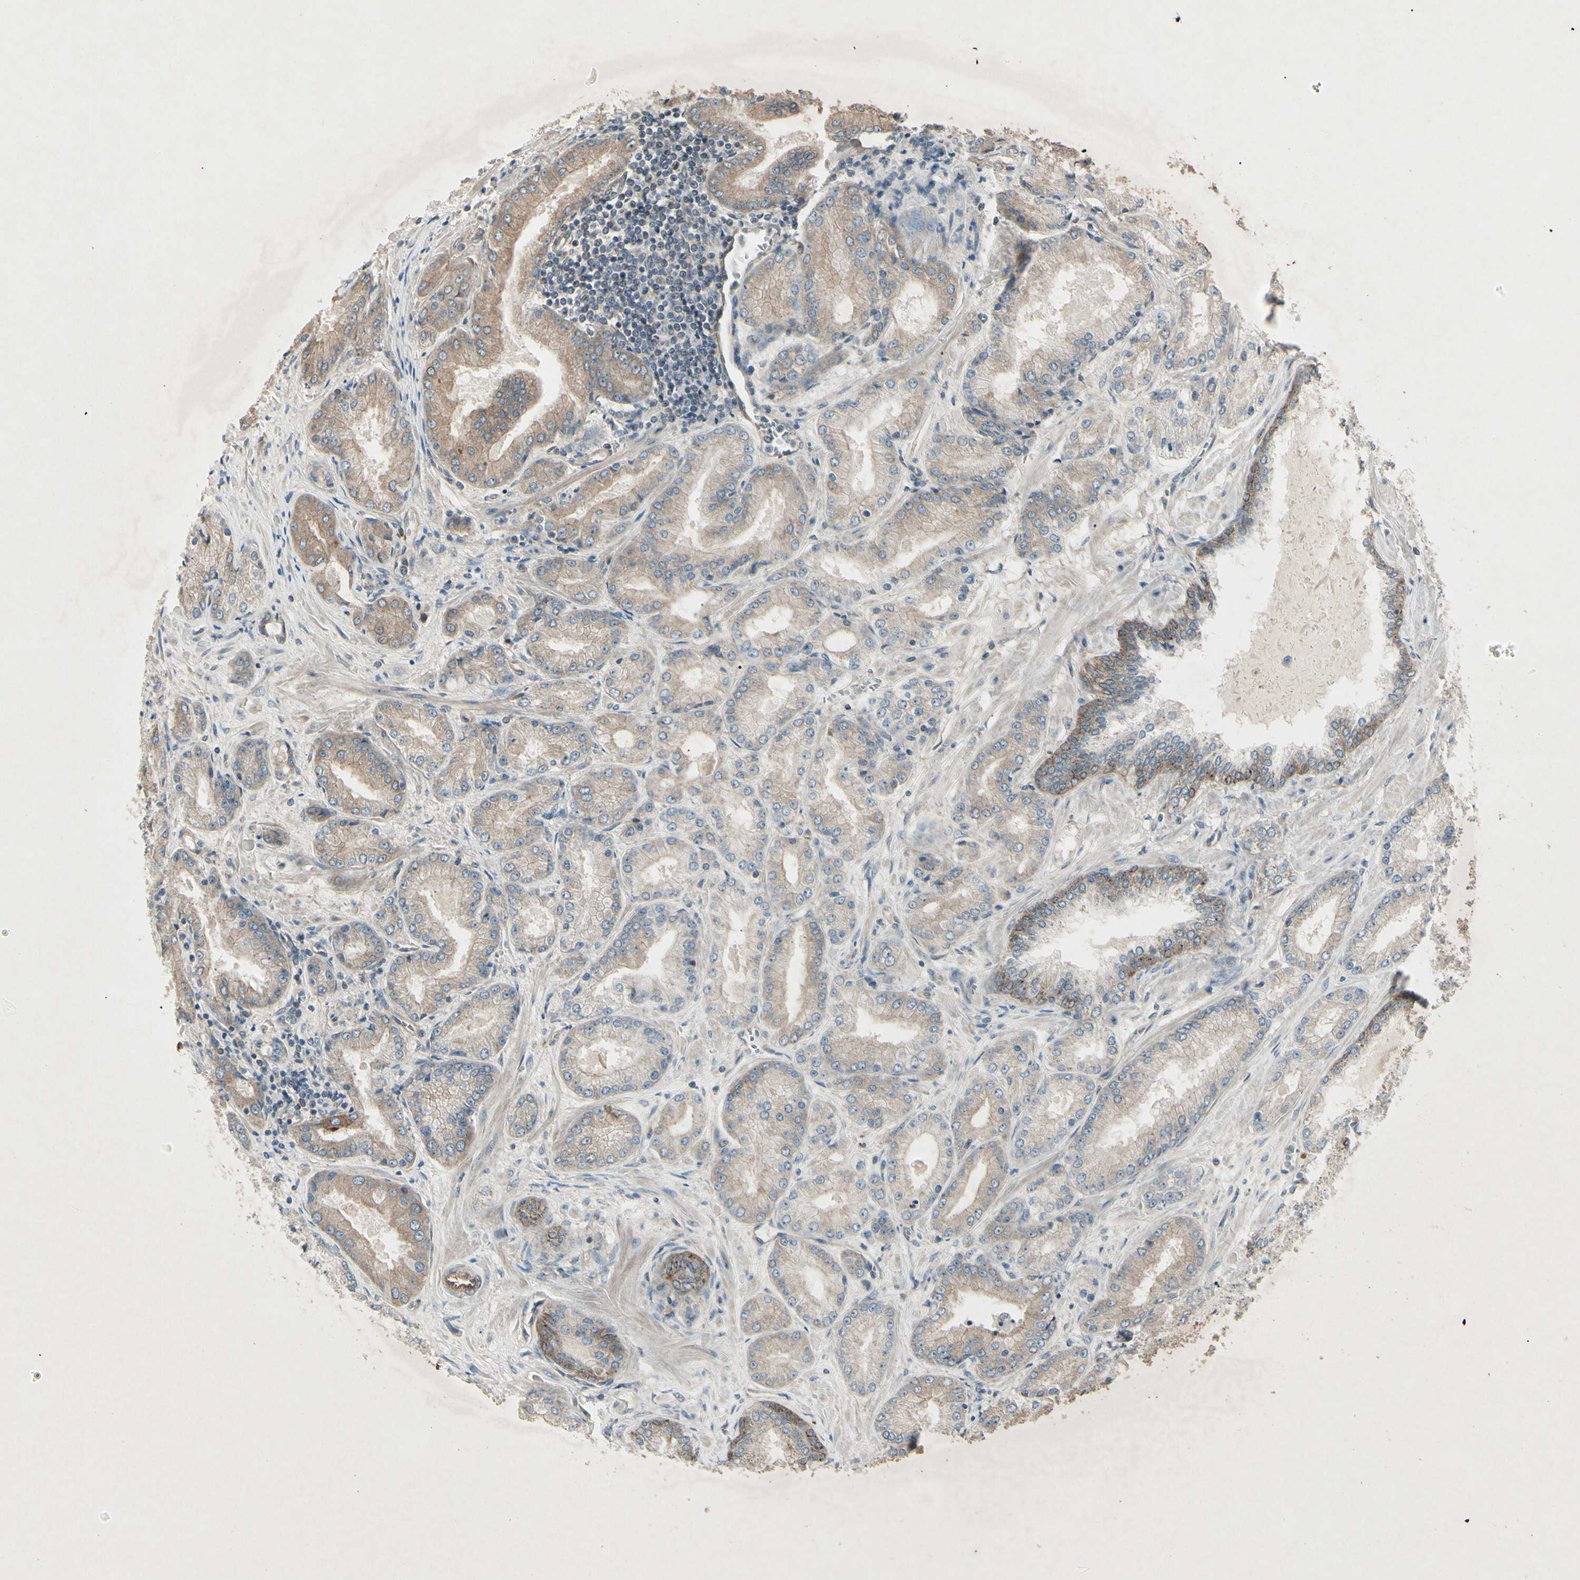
{"staining": {"intensity": "weak", "quantity": ">75%", "location": "cytoplasmic/membranous"}, "tissue": "prostate cancer", "cell_type": "Tumor cells", "image_type": "cancer", "snomed": [{"axis": "morphology", "description": "Adenocarcinoma, High grade"}, {"axis": "topography", "description": "Prostate"}], "caption": "Human high-grade adenocarcinoma (prostate) stained with a protein marker exhibits weak staining in tumor cells.", "gene": "JAG1", "patient": {"sex": "male", "age": 59}}